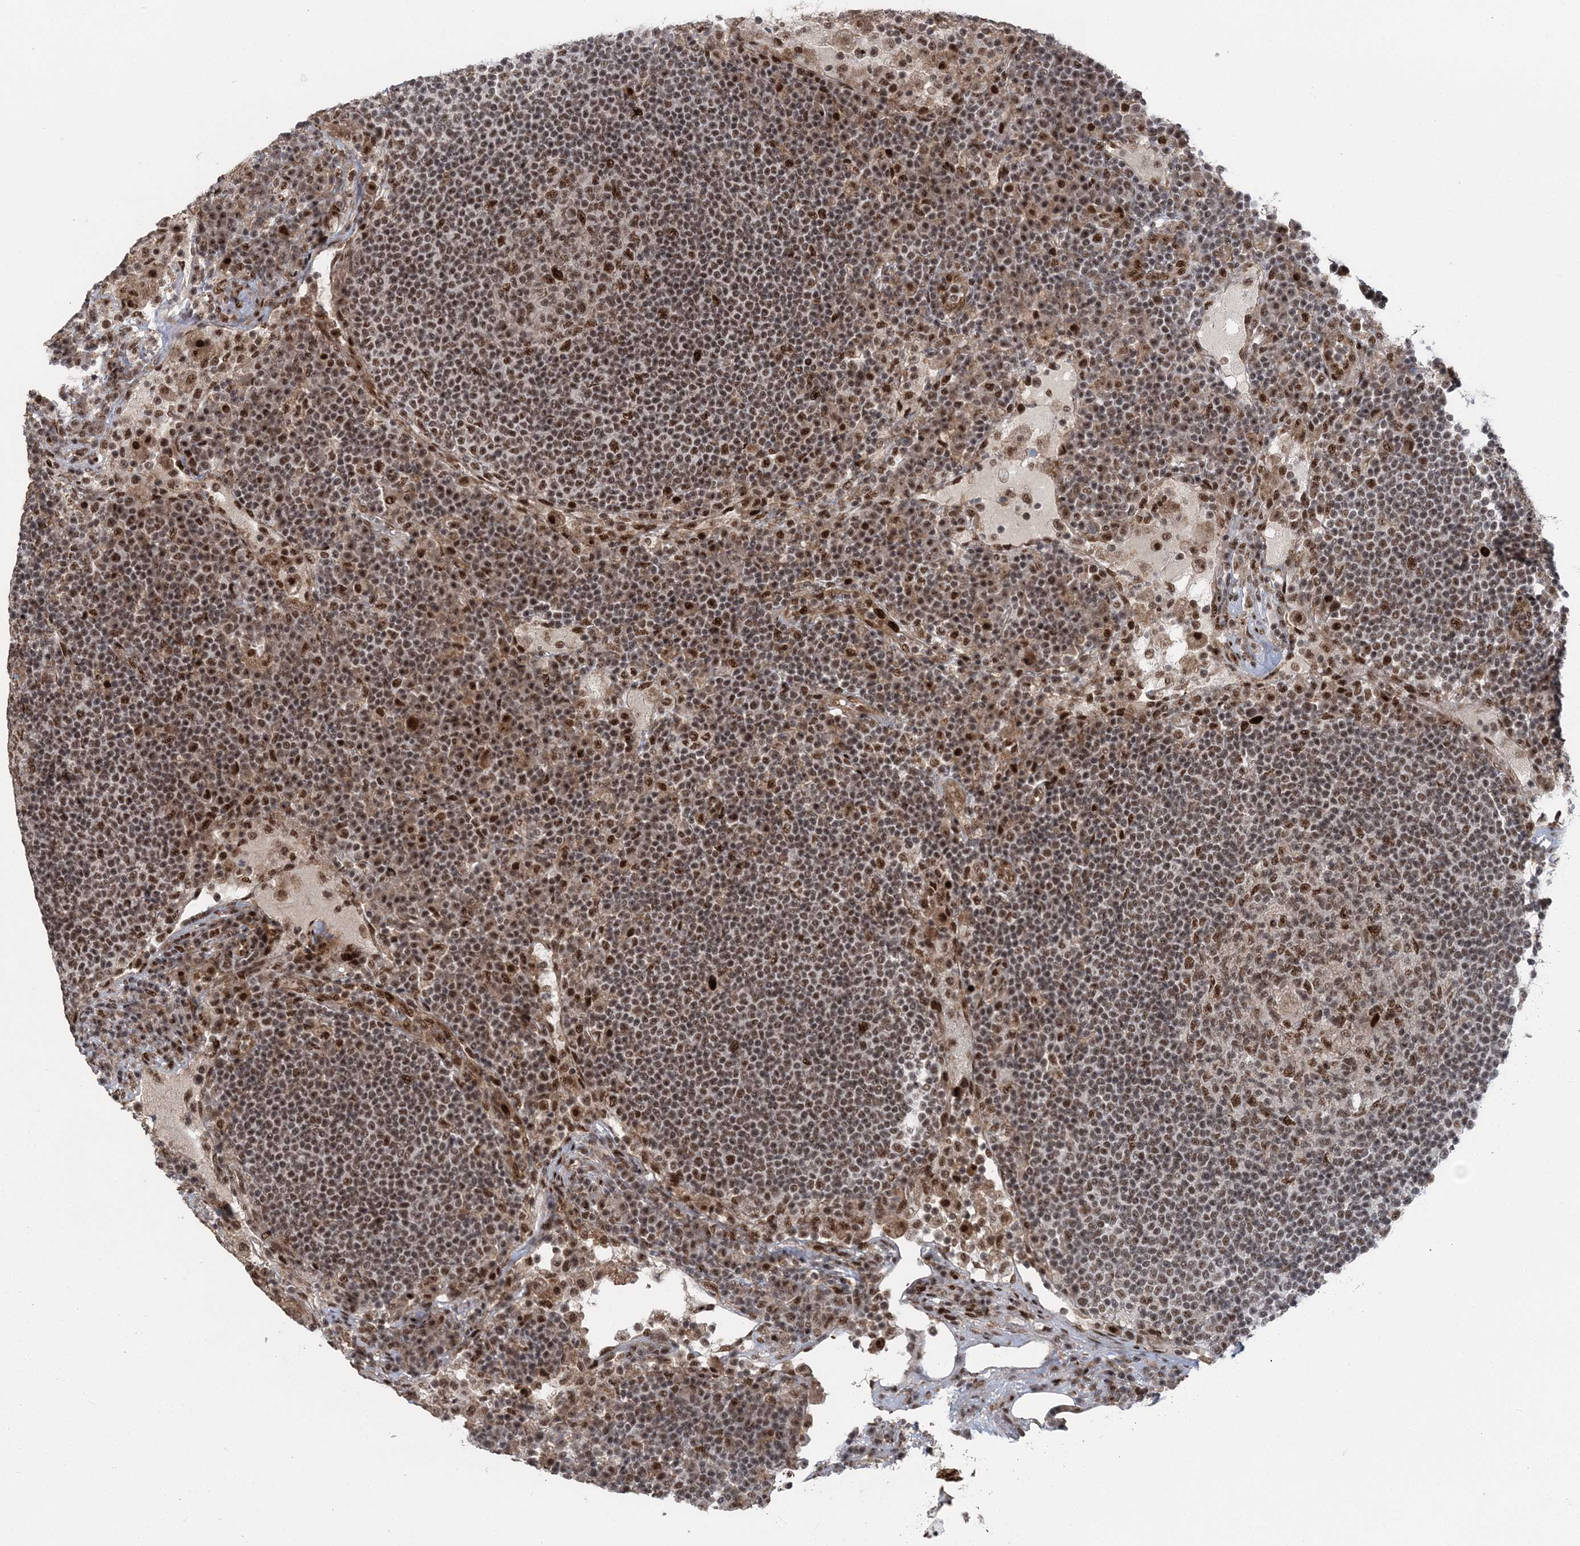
{"staining": {"intensity": "moderate", "quantity": ">75%", "location": "nuclear"}, "tissue": "lymph node", "cell_type": "Germinal center cells", "image_type": "normal", "snomed": [{"axis": "morphology", "description": "Normal tissue, NOS"}, {"axis": "topography", "description": "Lymph node"}], "caption": "An IHC photomicrograph of normal tissue is shown. Protein staining in brown highlights moderate nuclear positivity in lymph node within germinal center cells. Immunohistochemistry stains the protein in brown and the nuclei are stained blue.", "gene": "CWC22", "patient": {"sex": "female", "age": 53}}